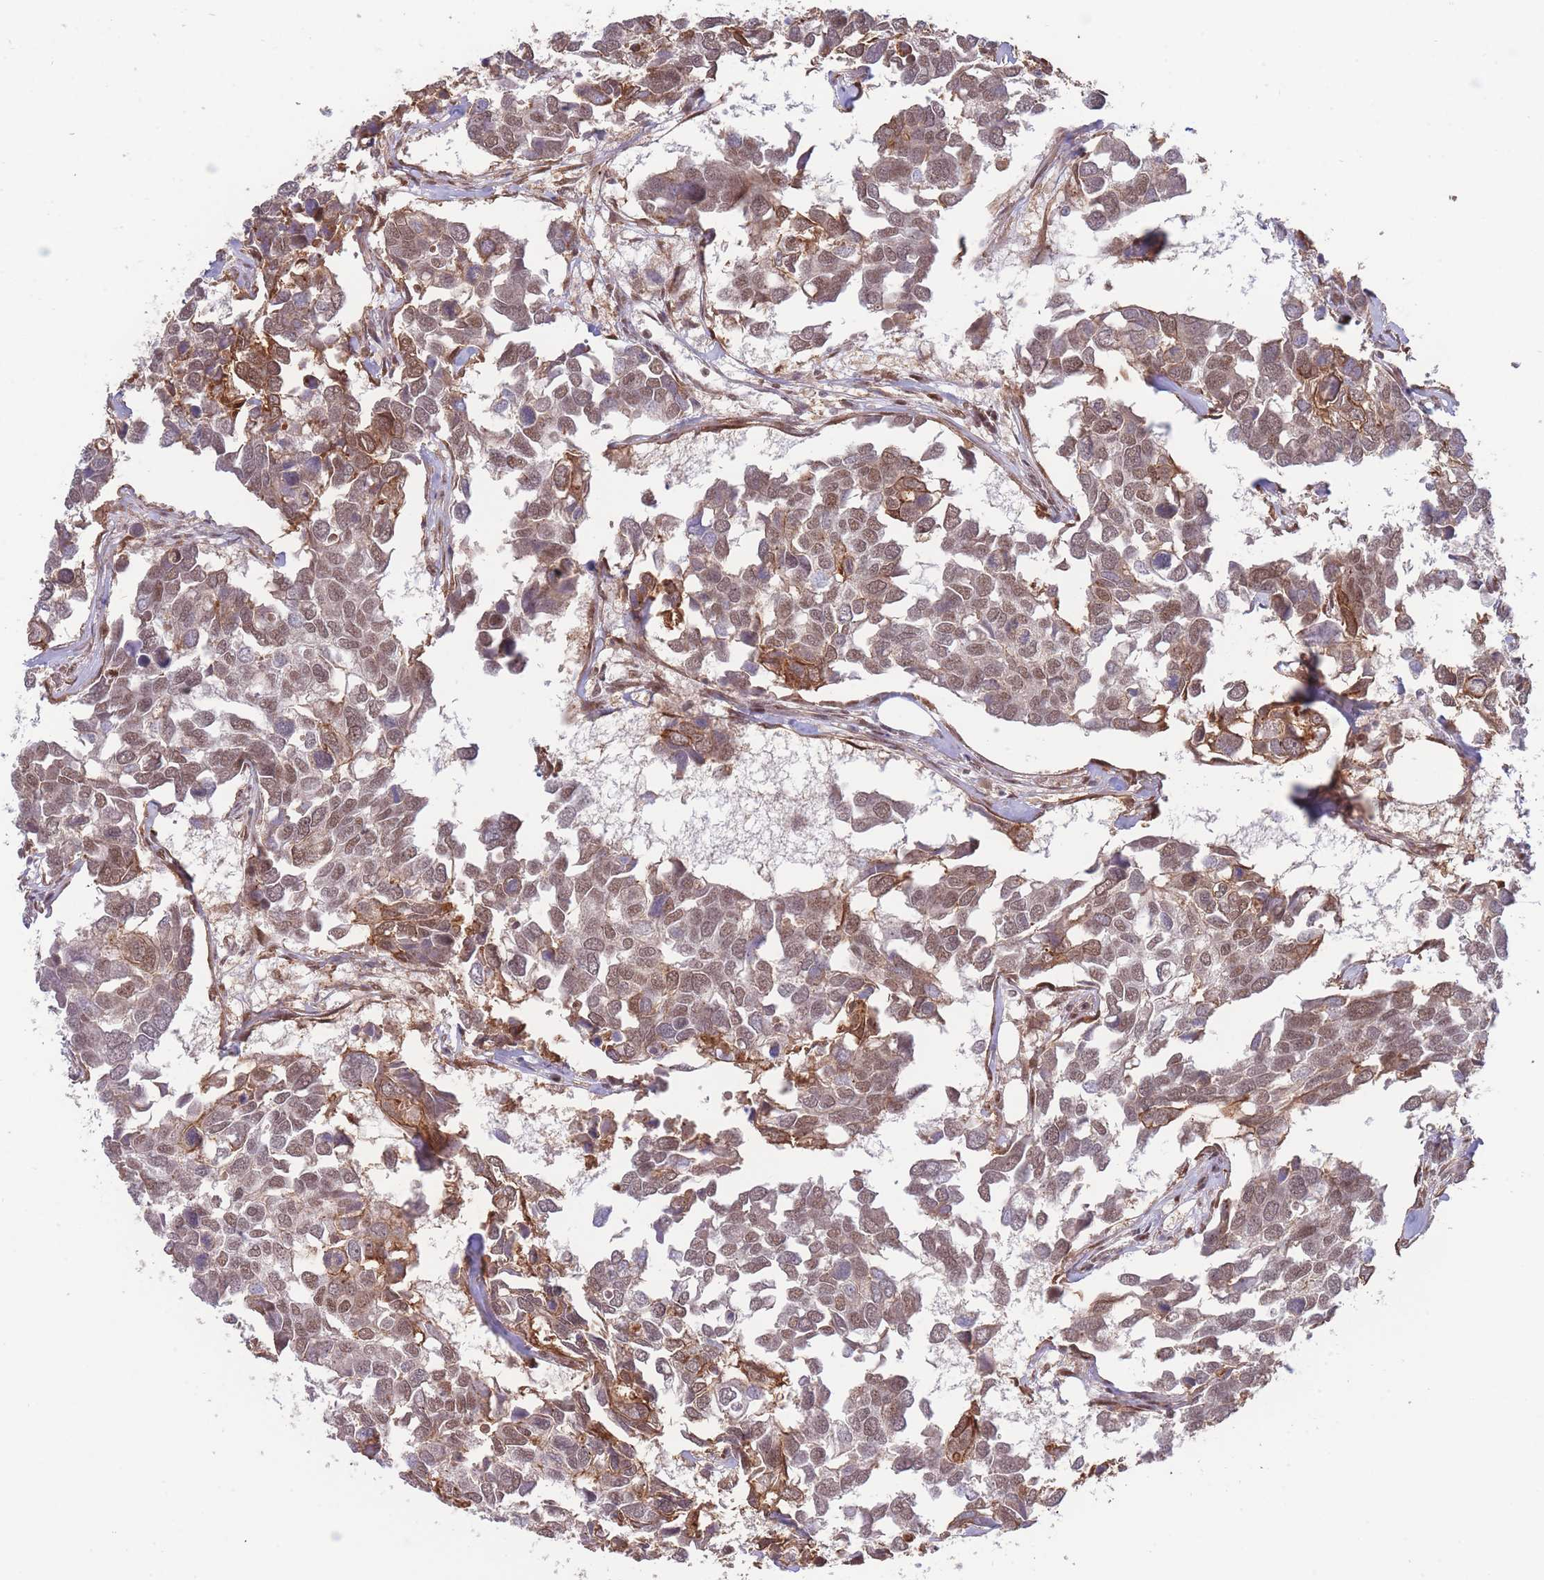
{"staining": {"intensity": "moderate", "quantity": ">75%", "location": "cytoplasmic/membranous,nuclear"}, "tissue": "breast cancer", "cell_type": "Tumor cells", "image_type": "cancer", "snomed": [{"axis": "morphology", "description": "Duct carcinoma"}, {"axis": "topography", "description": "Breast"}], "caption": "The histopathology image demonstrates immunohistochemical staining of invasive ductal carcinoma (breast). There is moderate cytoplasmic/membranous and nuclear expression is appreciated in about >75% of tumor cells. Nuclei are stained in blue.", "gene": "BOD1L1", "patient": {"sex": "female", "age": 83}}